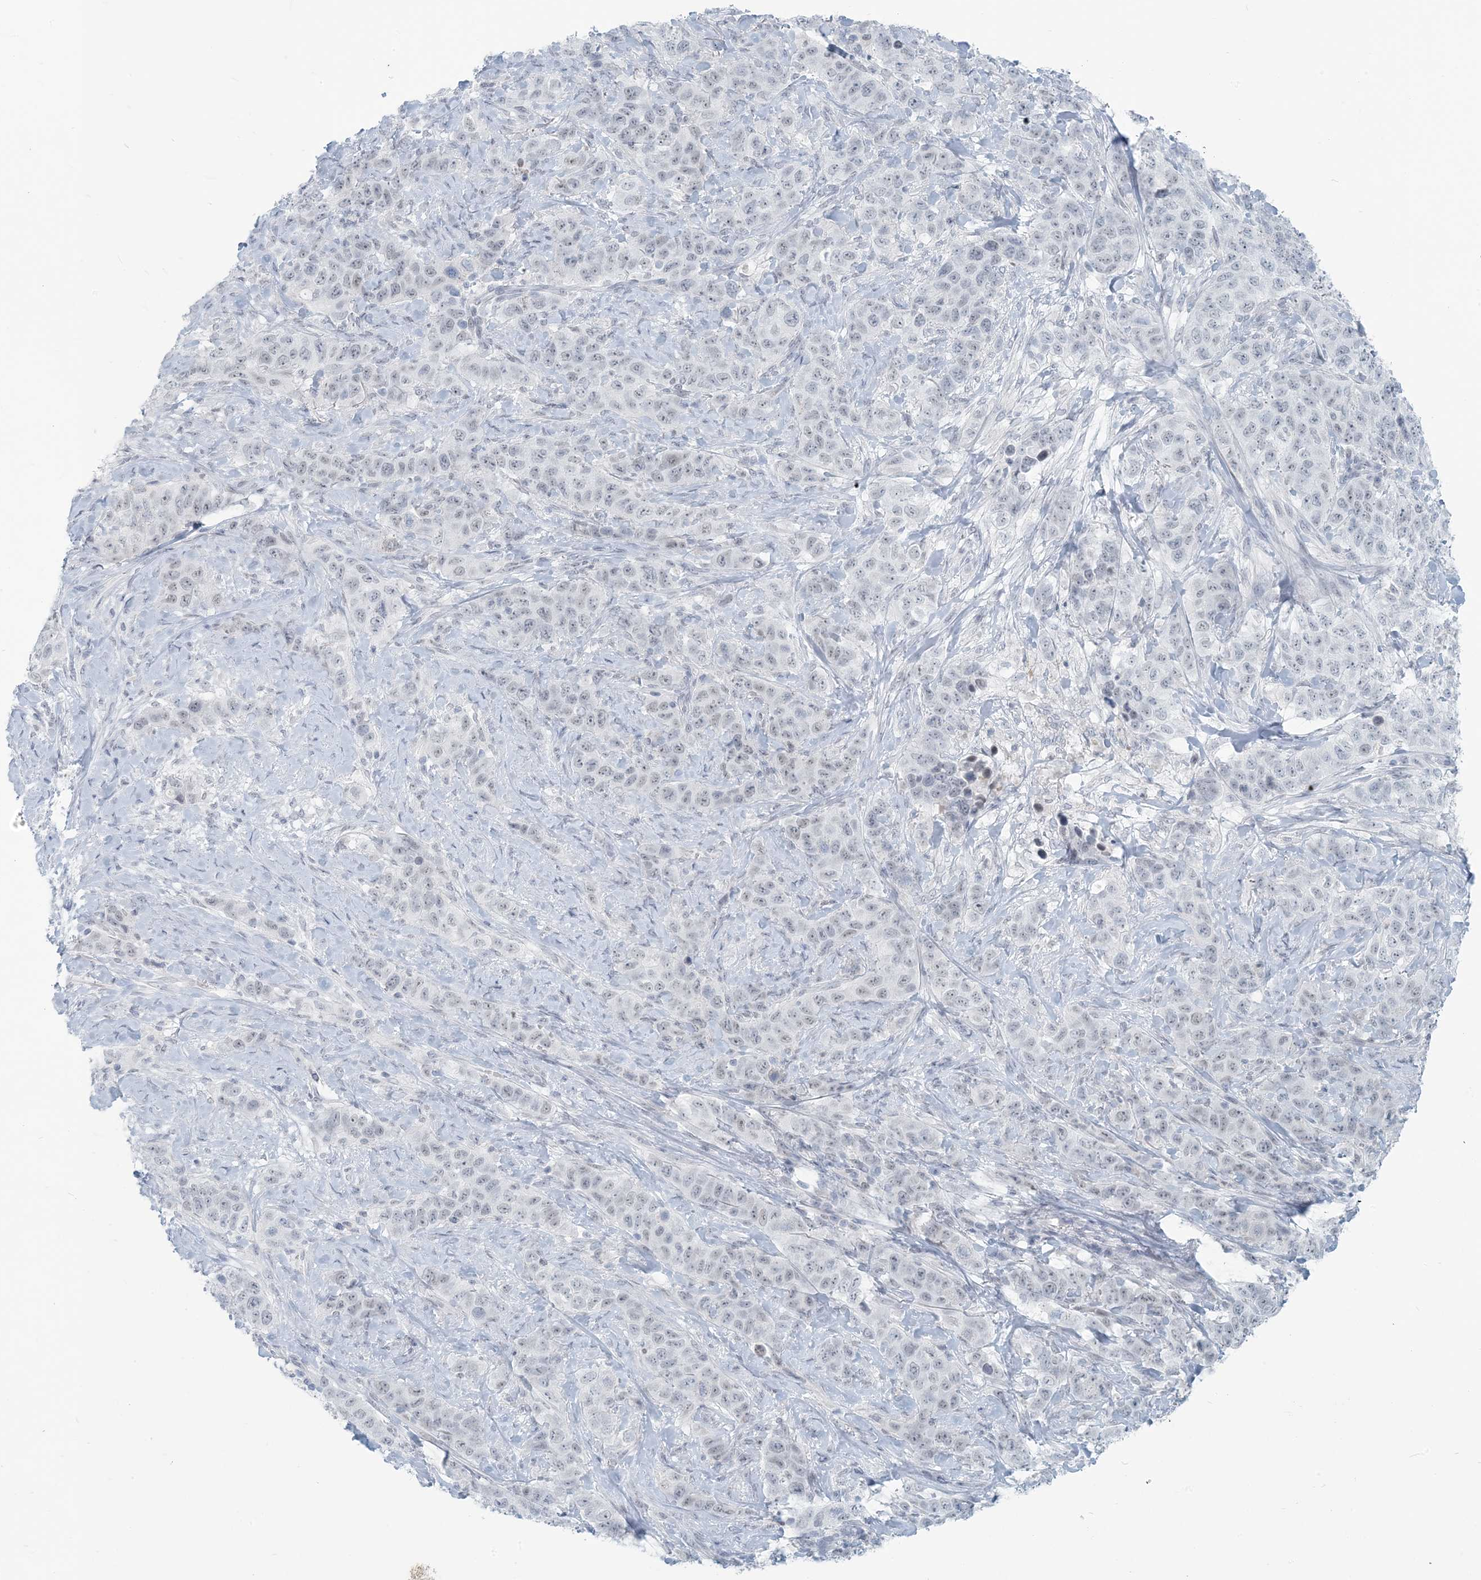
{"staining": {"intensity": "negative", "quantity": "none", "location": "none"}, "tissue": "stomach cancer", "cell_type": "Tumor cells", "image_type": "cancer", "snomed": [{"axis": "morphology", "description": "Adenocarcinoma, NOS"}, {"axis": "topography", "description": "Stomach"}], "caption": "This is an IHC histopathology image of human stomach cancer (adenocarcinoma). There is no positivity in tumor cells.", "gene": "SCML1", "patient": {"sex": "male", "age": 48}}